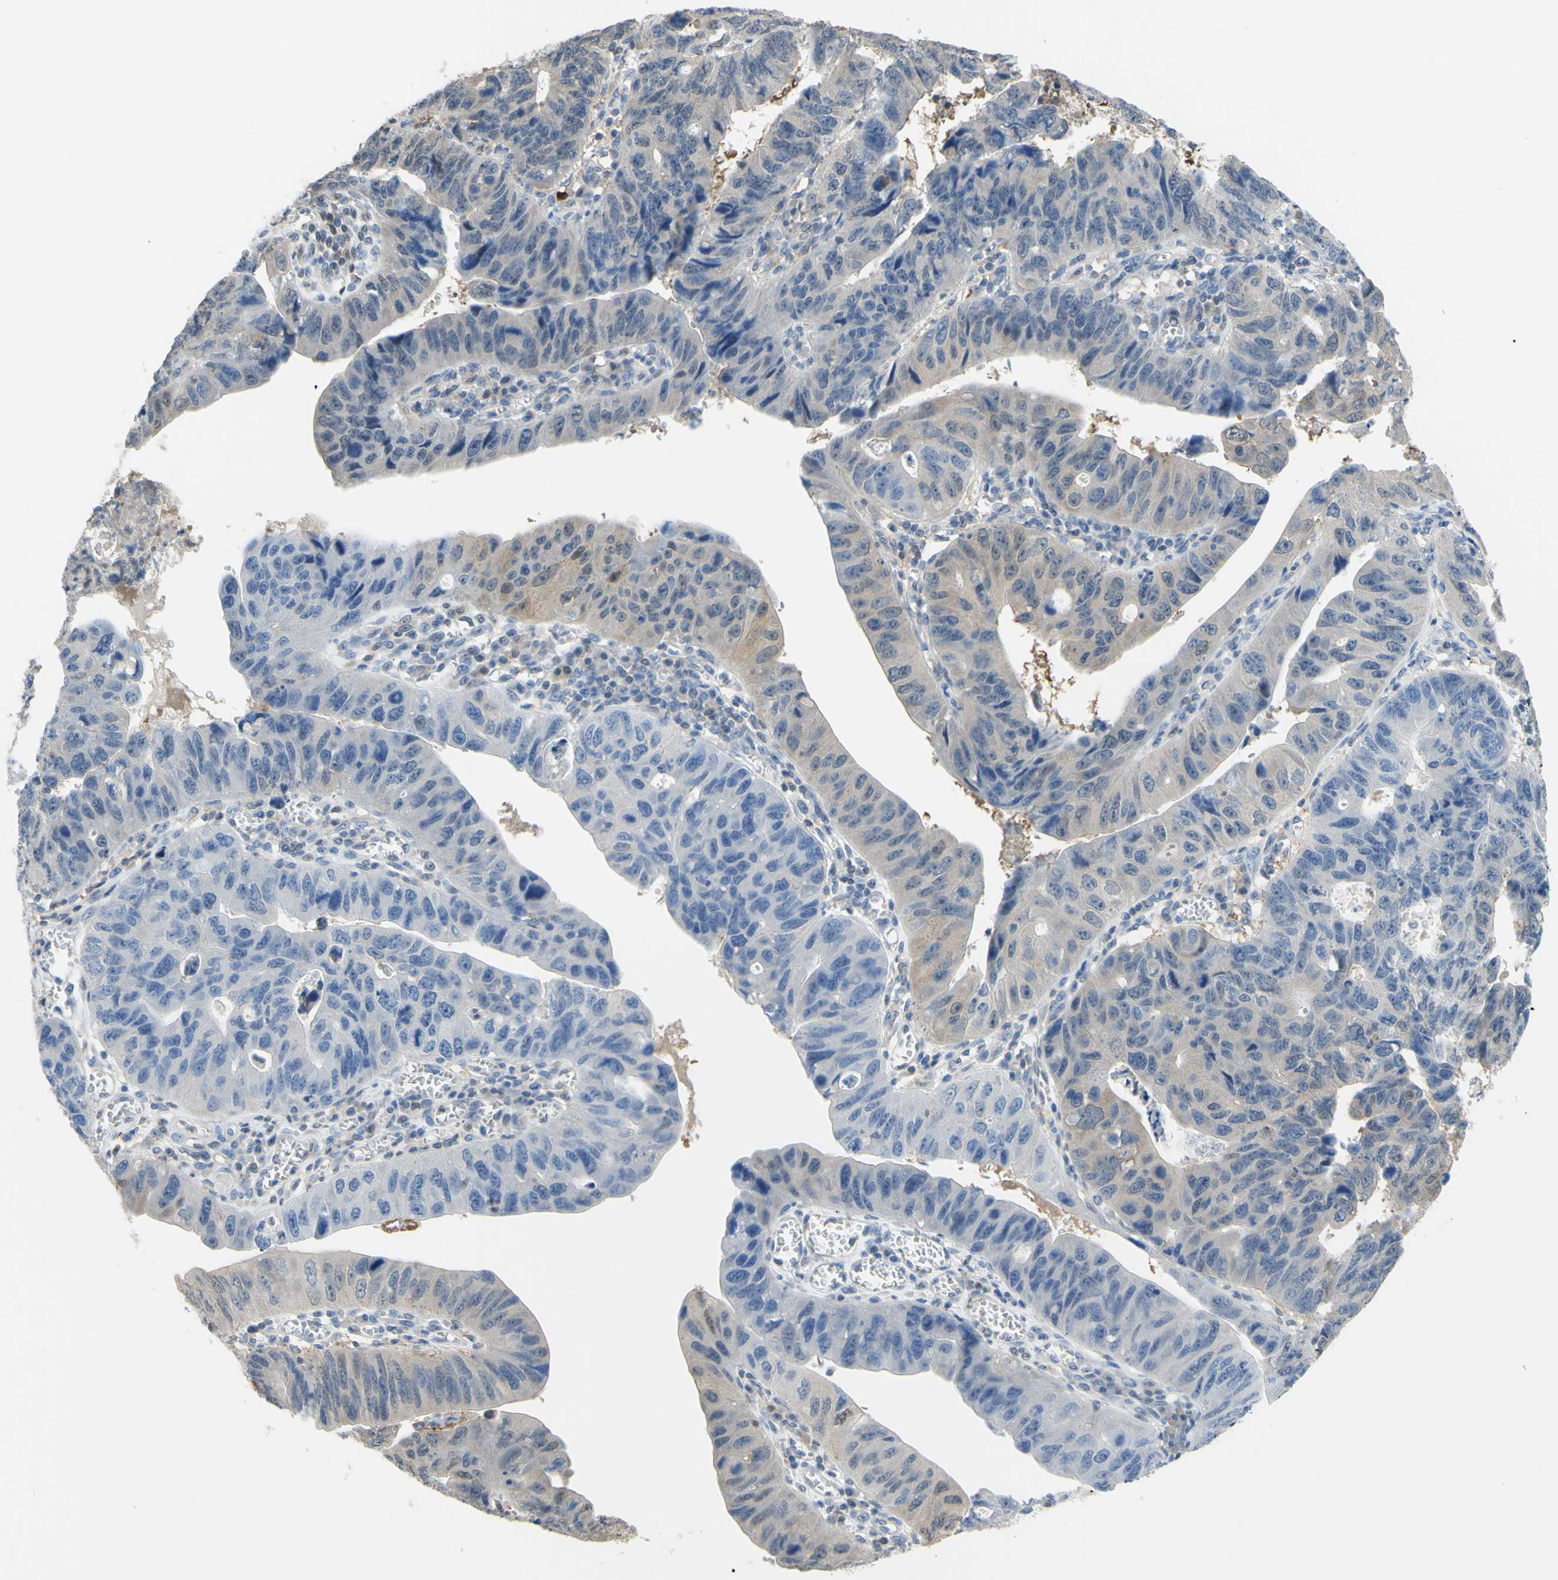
{"staining": {"intensity": "weak", "quantity": "<25%", "location": "cytoplasmic/membranous"}, "tissue": "stomach cancer", "cell_type": "Tumor cells", "image_type": "cancer", "snomed": [{"axis": "morphology", "description": "Adenocarcinoma, NOS"}, {"axis": "topography", "description": "Stomach"}], "caption": "An image of human stomach cancer is negative for staining in tumor cells.", "gene": "UPK3B", "patient": {"sex": "male", "age": 59}}